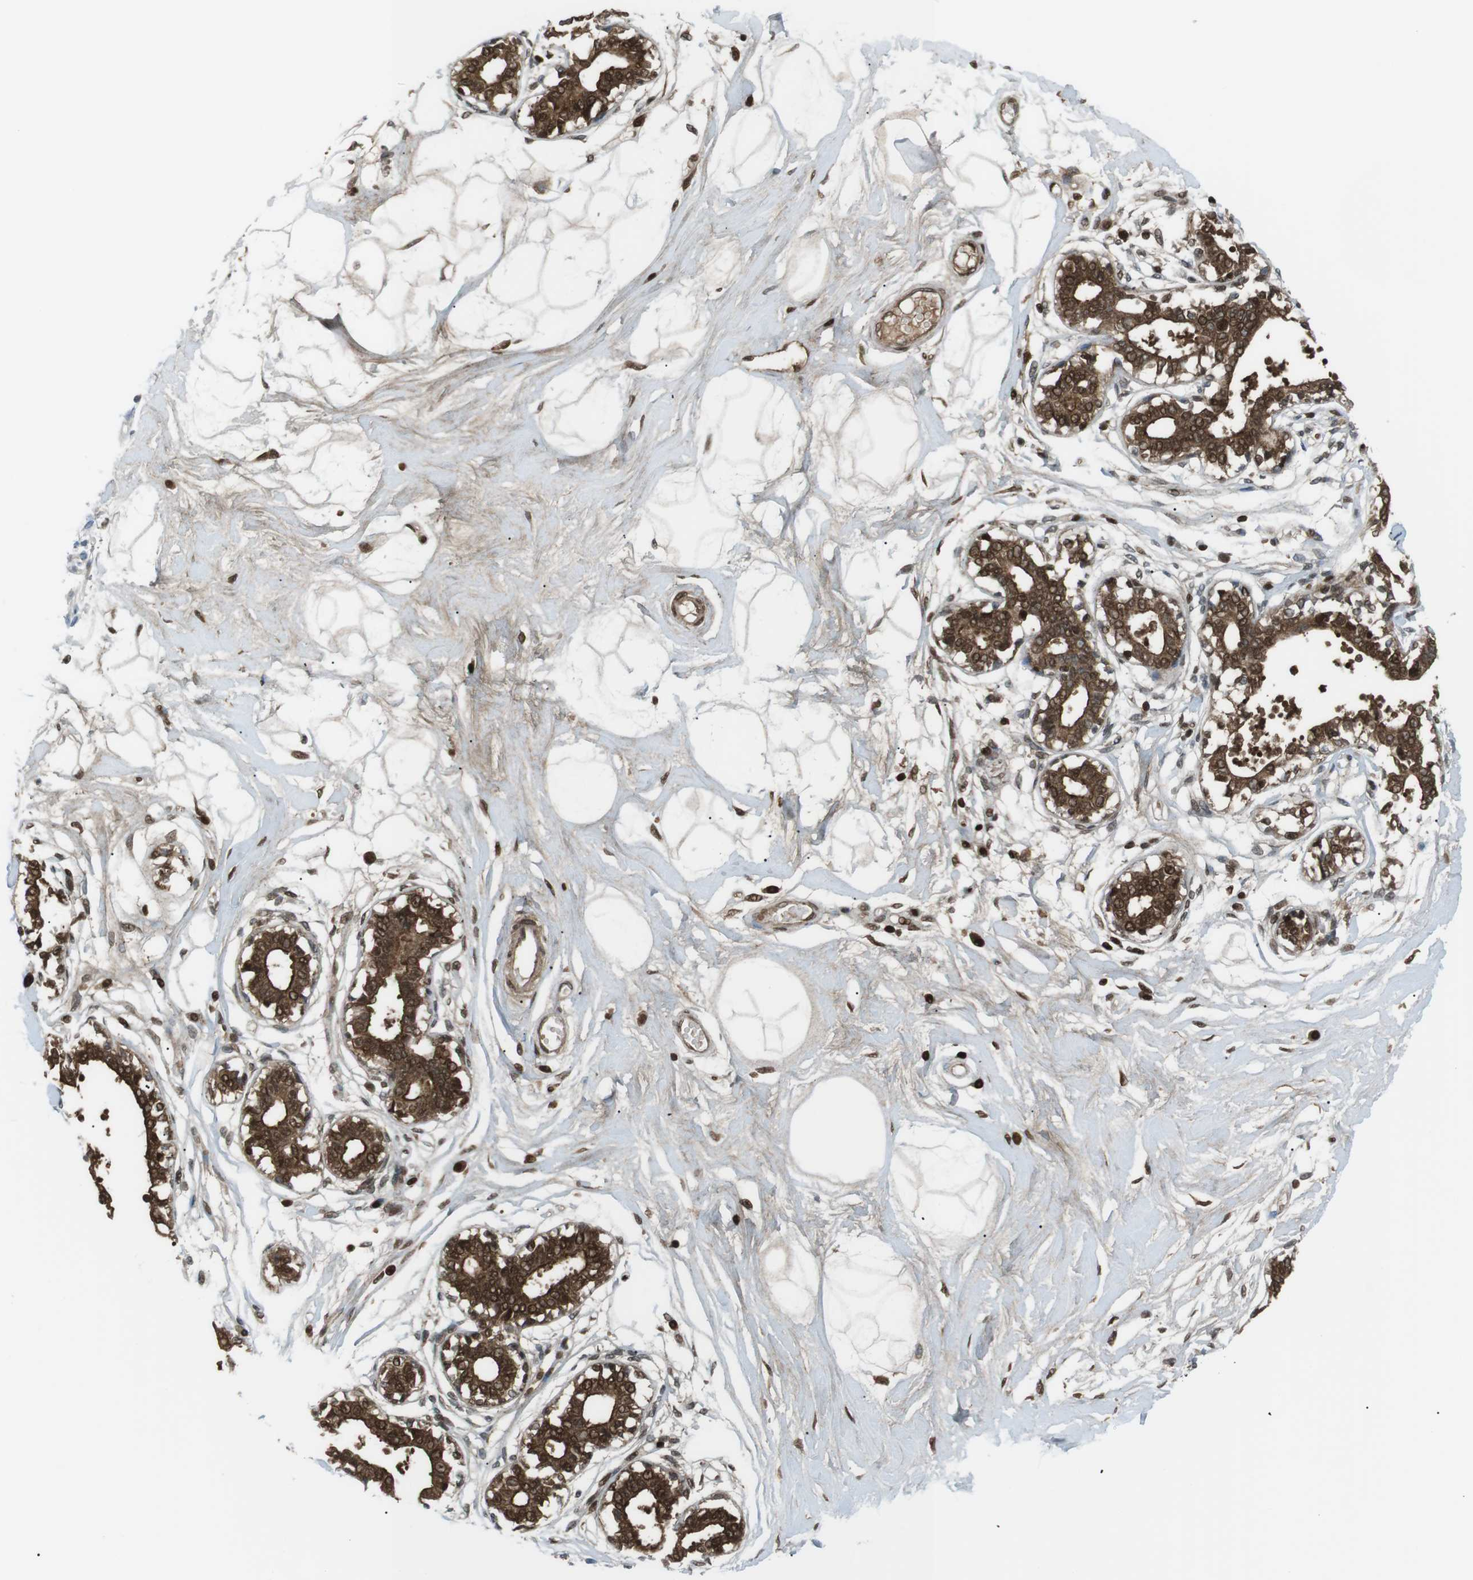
{"staining": {"intensity": "moderate", "quantity": "<25%", "location": "cytoplasmic/membranous,nuclear"}, "tissue": "breast", "cell_type": "Adipocytes", "image_type": "normal", "snomed": [{"axis": "morphology", "description": "Normal tissue, NOS"}, {"axis": "topography", "description": "Breast"}], "caption": "Immunohistochemical staining of benign human breast reveals moderate cytoplasmic/membranous,nuclear protein positivity in about <25% of adipocytes. (Stains: DAB in brown, nuclei in blue, Microscopy: brightfield microscopy at high magnification).", "gene": "AZGP1", "patient": {"sex": "female", "age": 45}}